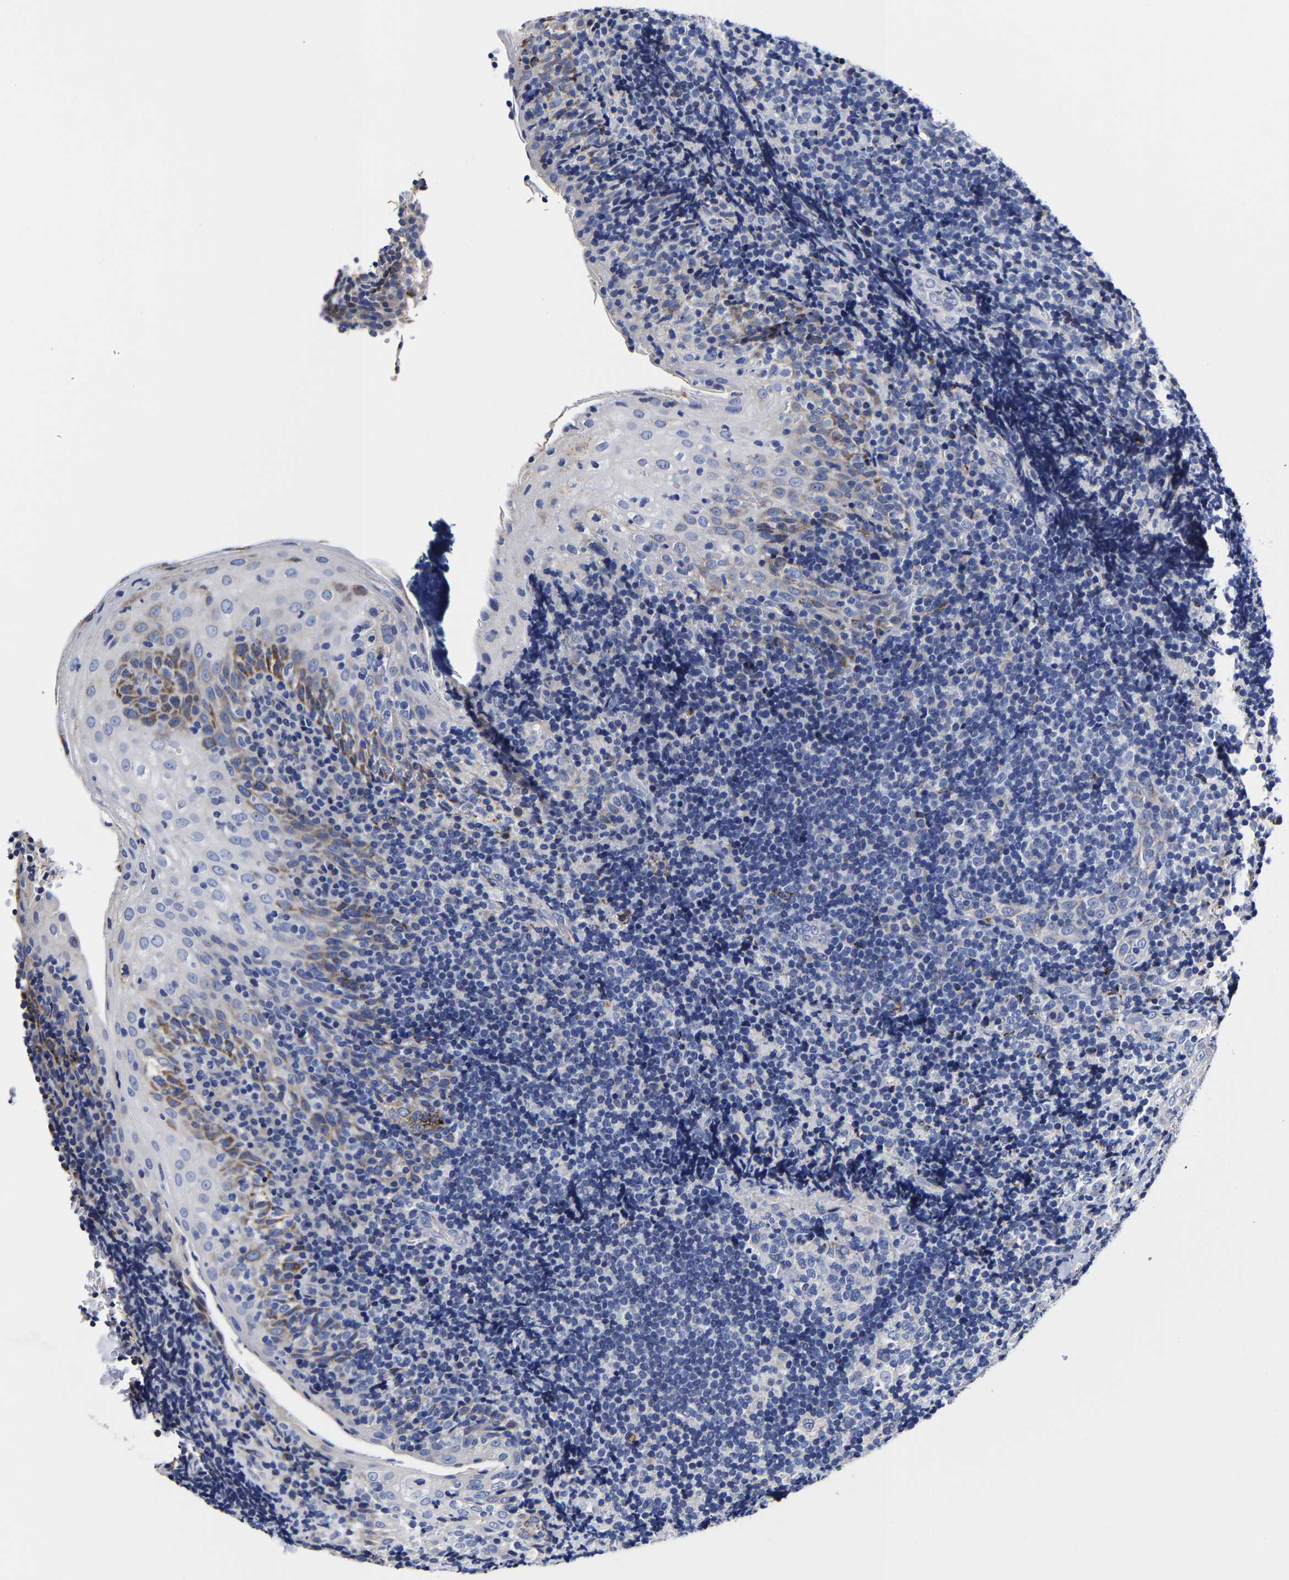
{"staining": {"intensity": "negative", "quantity": "none", "location": "none"}, "tissue": "tonsil", "cell_type": "Germinal center cells", "image_type": "normal", "snomed": [{"axis": "morphology", "description": "Normal tissue, NOS"}, {"axis": "topography", "description": "Tonsil"}], "caption": "Germinal center cells are negative for protein expression in unremarkable human tonsil. (Brightfield microscopy of DAB immunohistochemistry at high magnification).", "gene": "AASS", "patient": {"sex": "male", "age": 37}}